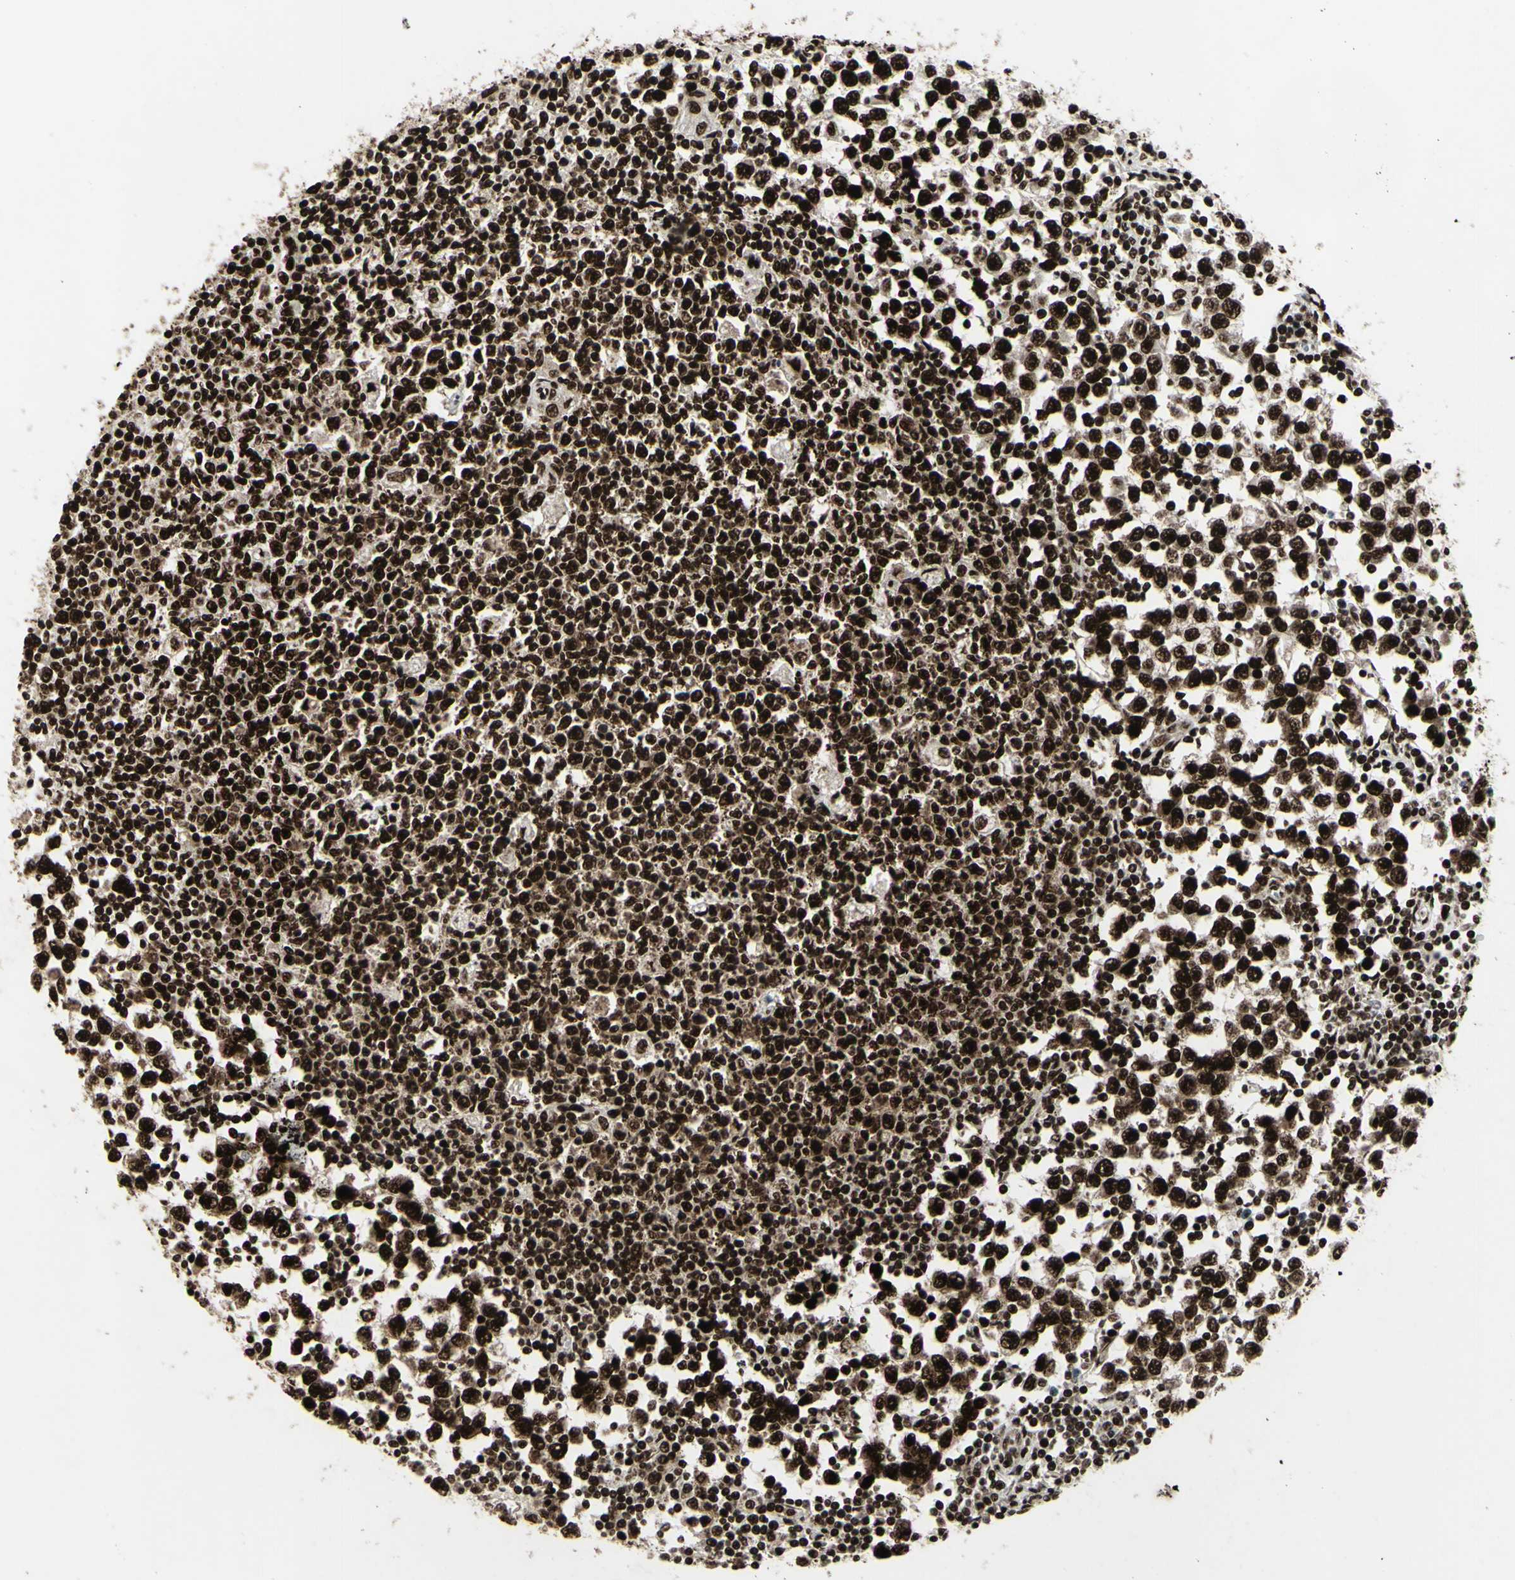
{"staining": {"intensity": "strong", "quantity": ">75%", "location": "cytoplasmic/membranous,nuclear"}, "tissue": "testis cancer", "cell_type": "Tumor cells", "image_type": "cancer", "snomed": [{"axis": "morphology", "description": "Seminoma, NOS"}, {"axis": "topography", "description": "Testis"}], "caption": "This photomicrograph reveals immunohistochemistry staining of human testis cancer (seminoma), with high strong cytoplasmic/membranous and nuclear expression in about >75% of tumor cells.", "gene": "U2AF2", "patient": {"sex": "male", "age": 65}}